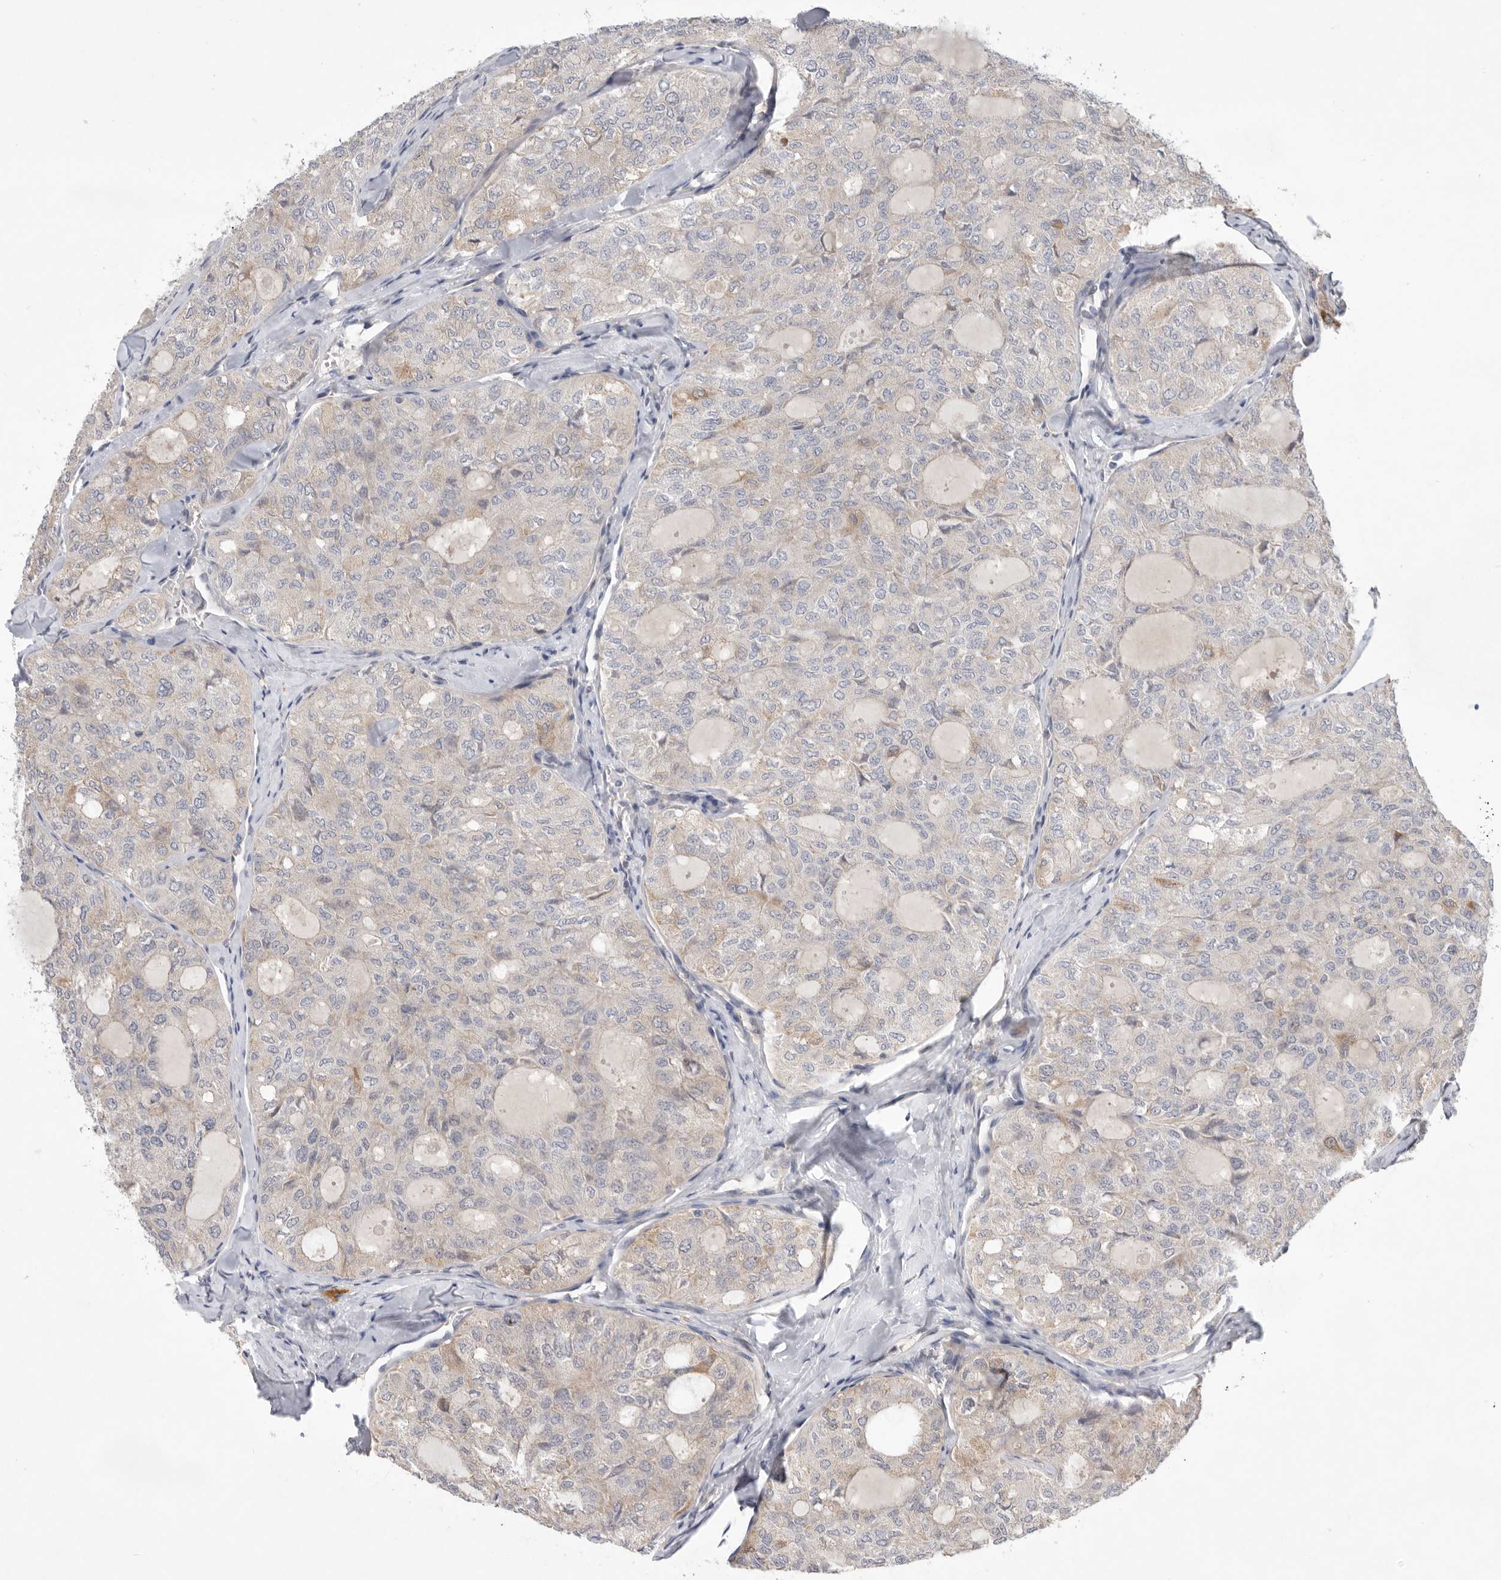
{"staining": {"intensity": "negative", "quantity": "none", "location": "none"}, "tissue": "thyroid cancer", "cell_type": "Tumor cells", "image_type": "cancer", "snomed": [{"axis": "morphology", "description": "Follicular adenoma carcinoma, NOS"}, {"axis": "topography", "description": "Thyroid gland"}], "caption": "High magnification brightfield microscopy of follicular adenoma carcinoma (thyroid) stained with DAB (3,3'-diaminobenzidine) (brown) and counterstained with hematoxylin (blue): tumor cells show no significant expression.", "gene": "MTFR1L", "patient": {"sex": "male", "age": 75}}